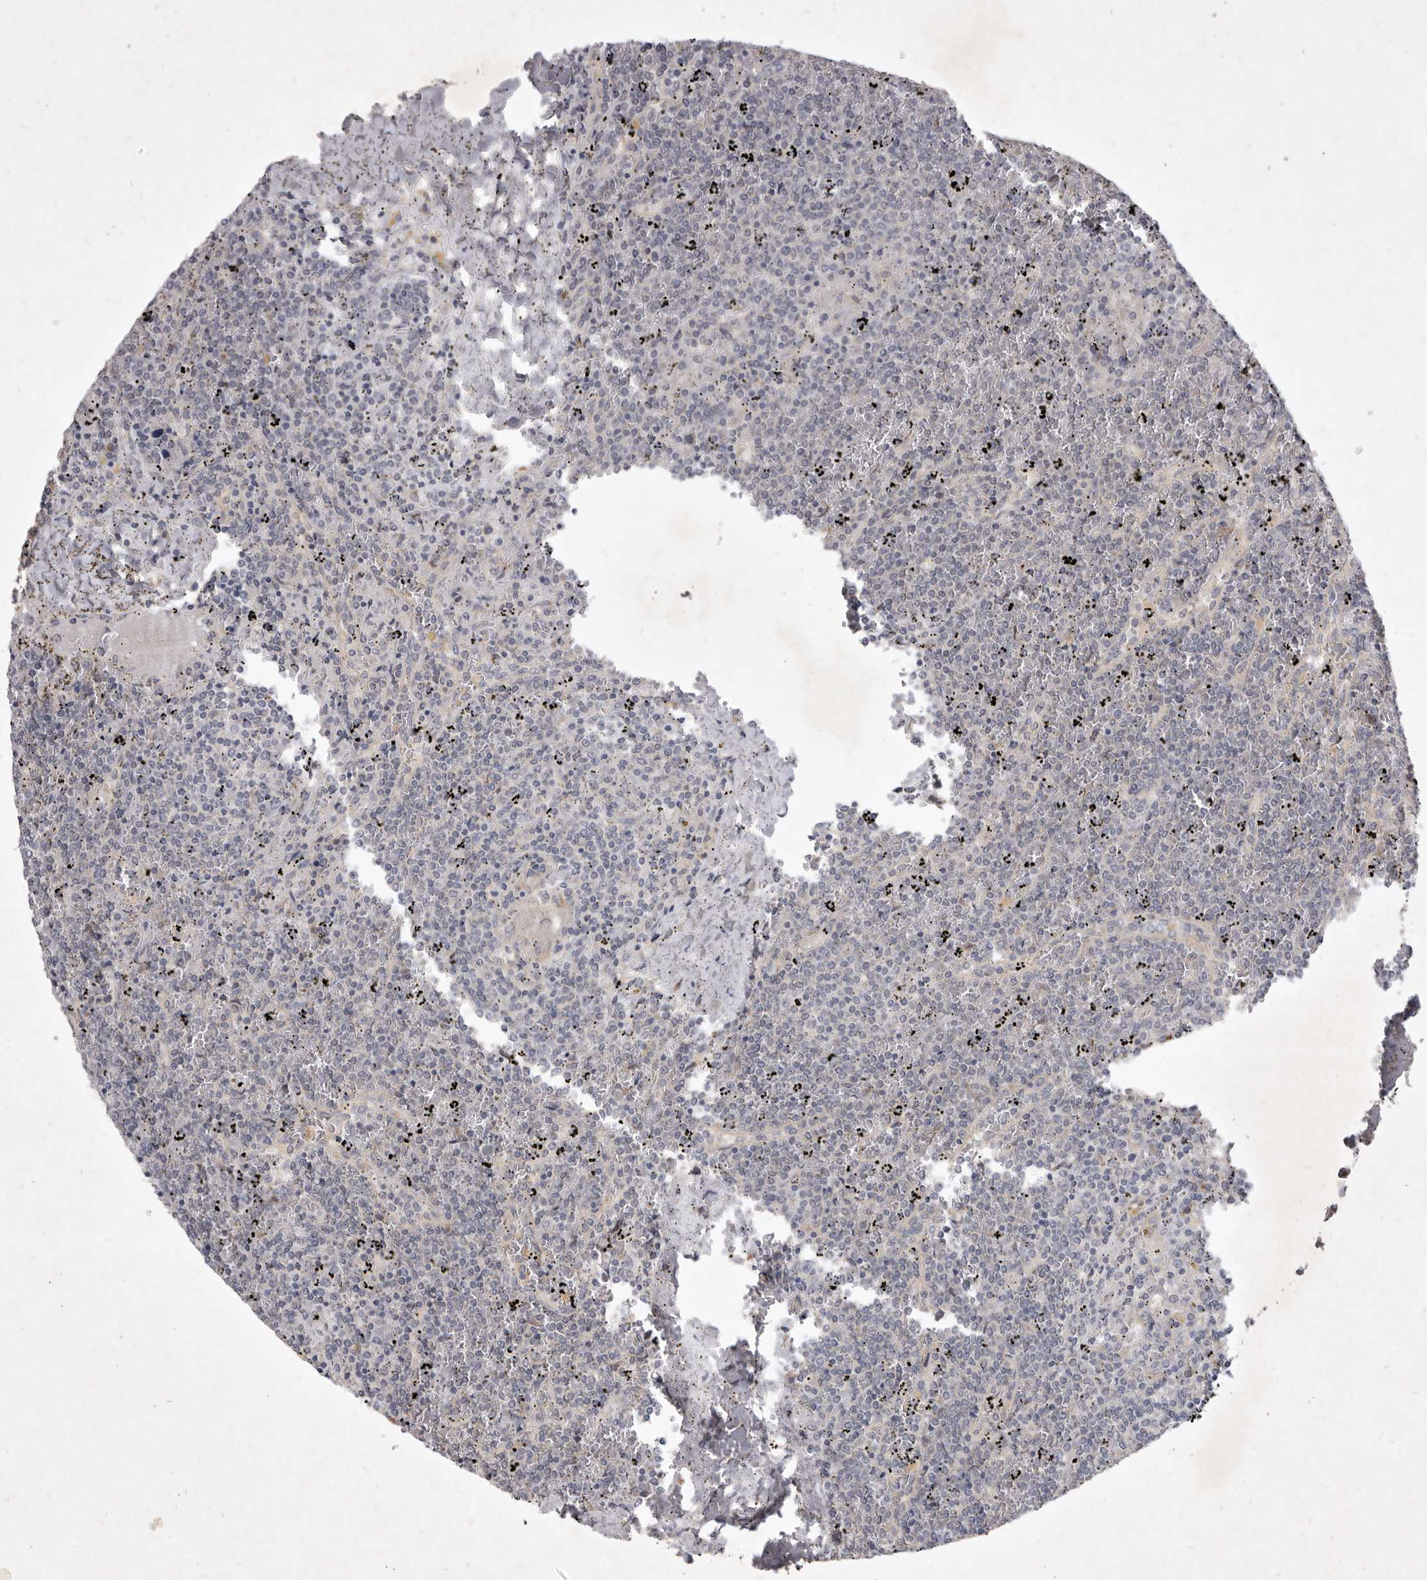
{"staining": {"intensity": "negative", "quantity": "none", "location": "none"}, "tissue": "lymphoma", "cell_type": "Tumor cells", "image_type": "cancer", "snomed": [{"axis": "morphology", "description": "Malignant lymphoma, non-Hodgkin's type, Low grade"}, {"axis": "topography", "description": "Spleen"}], "caption": "The image shows no staining of tumor cells in lymphoma. The staining was performed using DAB to visualize the protein expression in brown, while the nuclei were stained in blue with hematoxylin (Magnification: 20x).", "gene": "P2RX6", "patient": {"sex": "female", "age": 19}}